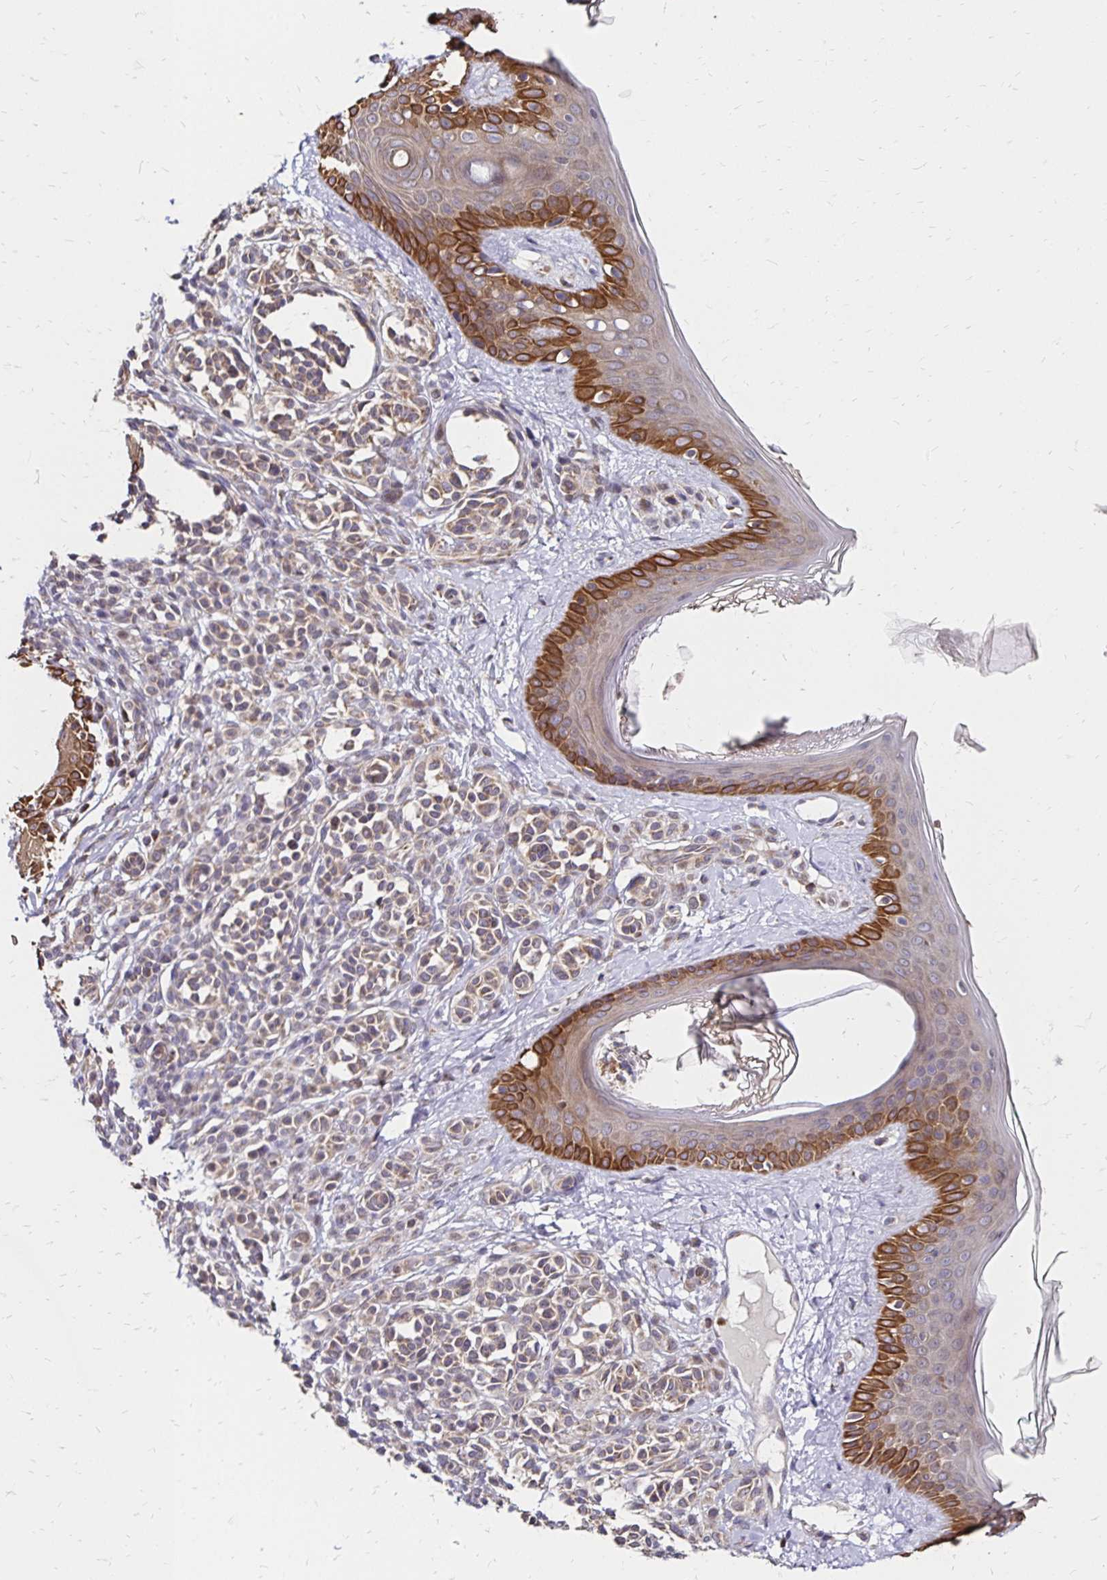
{"staining": {"intensity": "moderate", "quantity": "25%-75%", "location": "cytoplasmic/membranous"}, "tissue": "skin", "cell_type": "Fibroblasts", "image_type": "normal", "snomed": [{"axis": "morphology", "description": "Normal tissue, NOS"}, {"axis": "topography", "description": "Skin"}], "caption": "Moderate cytoplasmic/membranous expression is present in approximately 25%-75% of fibroblasts in unremarkable skin. The staining is performed using DAB brown chromogen to label protein expression. The nuclei are counter-stained blue using hematoxylin.", "gene": "ZW10", "patient": {"sex": "male", "age": 16}}